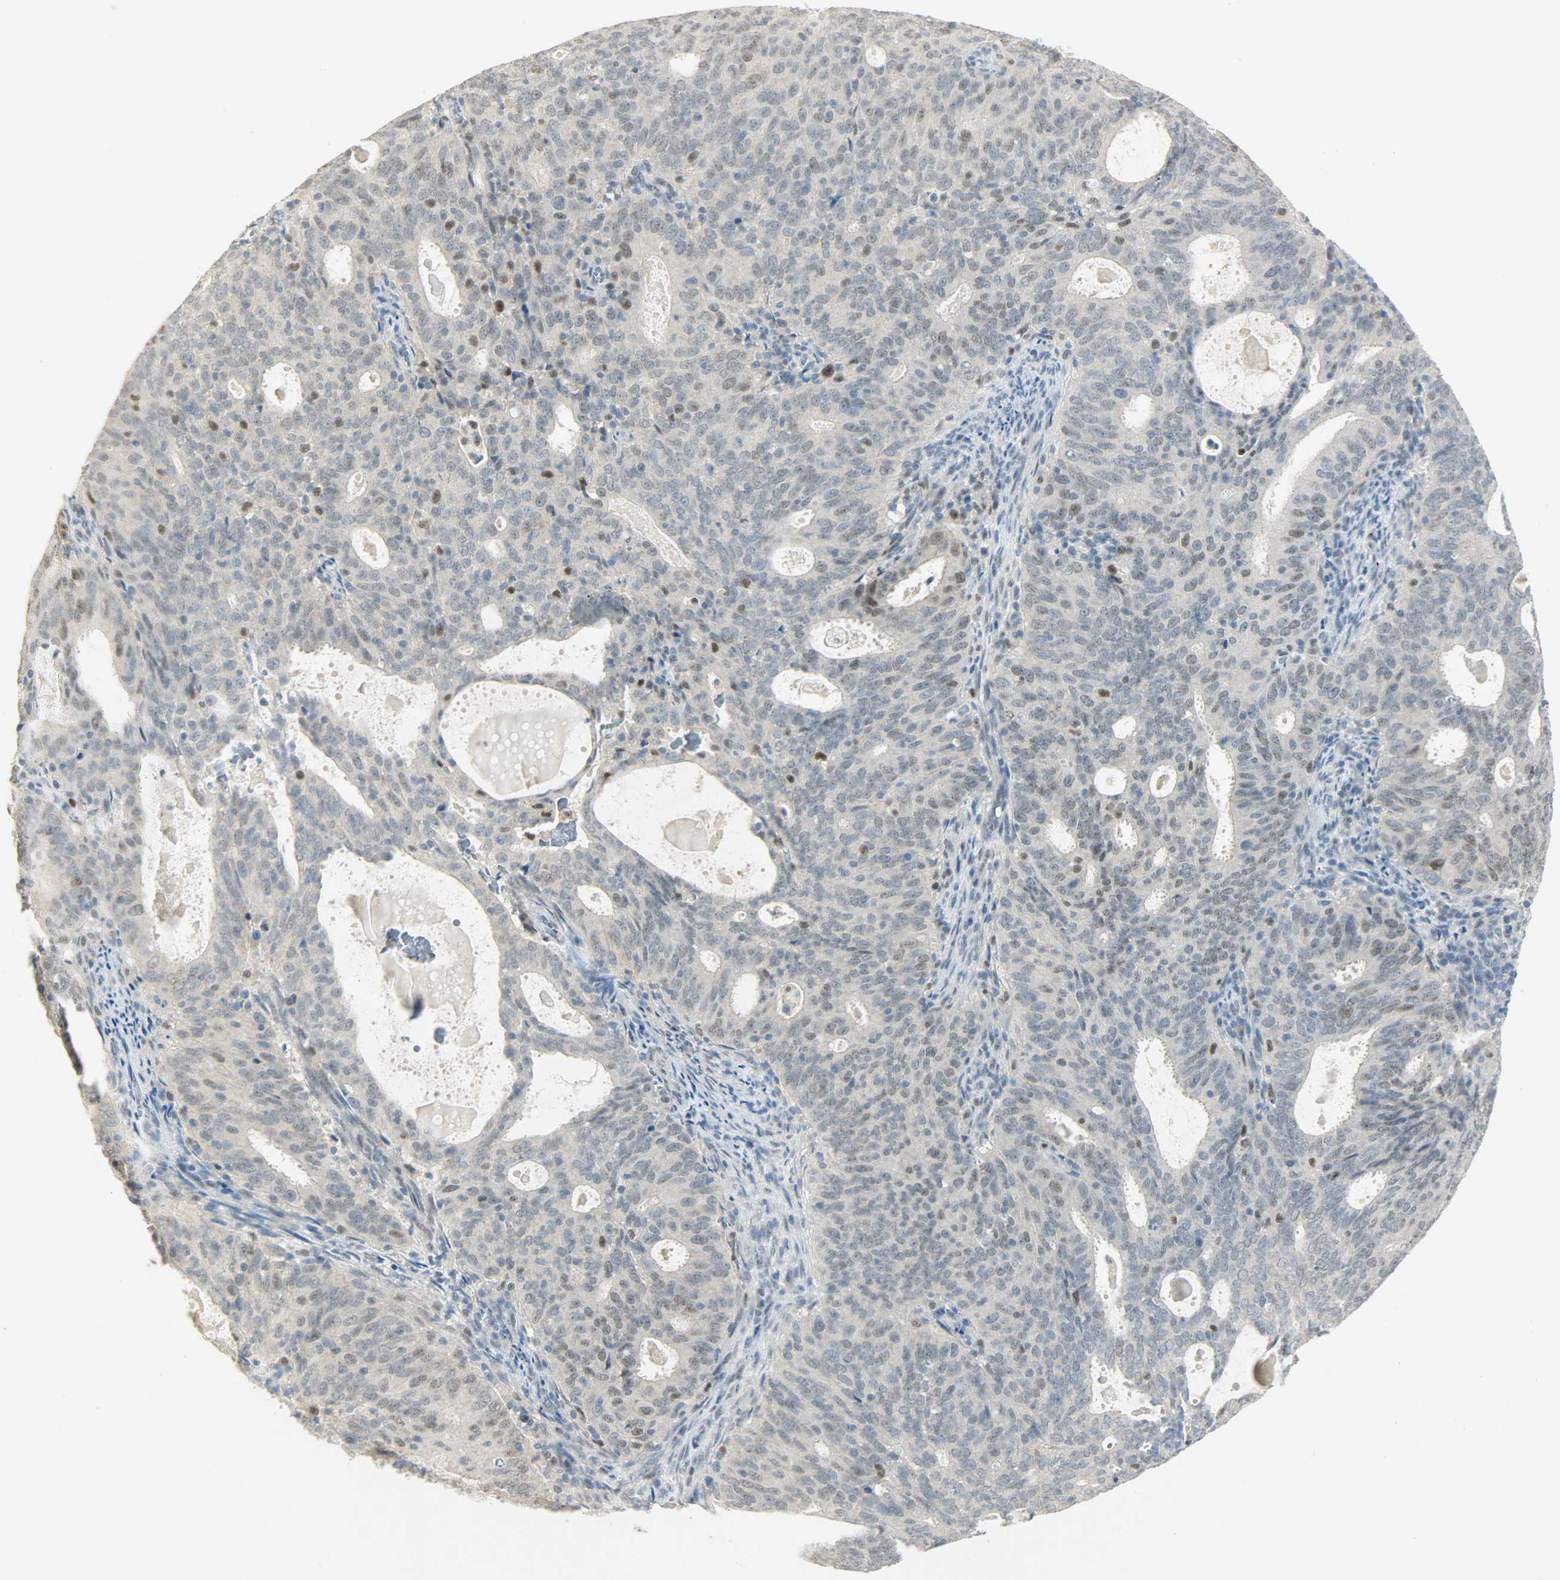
{"staining": {"intensity": "weak", "quantity": "25%-75%", "location": "cytoplasmic/membranous,nuclear"}, "tissue": "cervical cancer", "cell_type": "Tumor cells", "image_type": "cancer", "snomed": [{"axis": "morphology", "description": "Adenocarcinoma, NOS"}, {"axis": "topography", "description": "Cervix"}], "caption": "The image displays a brown stain indicating the presence of a protein in the cytoplasmic/membranous and nuclear of tumor cells in adenocarcinoma (cervical). The staining is performed using DAB brown chromogen to label protein expression. The nuclei are counter-stained blue using hematoxylin.", "gene": "PPARG", "patient": {"sex": "female", "age": 44}}